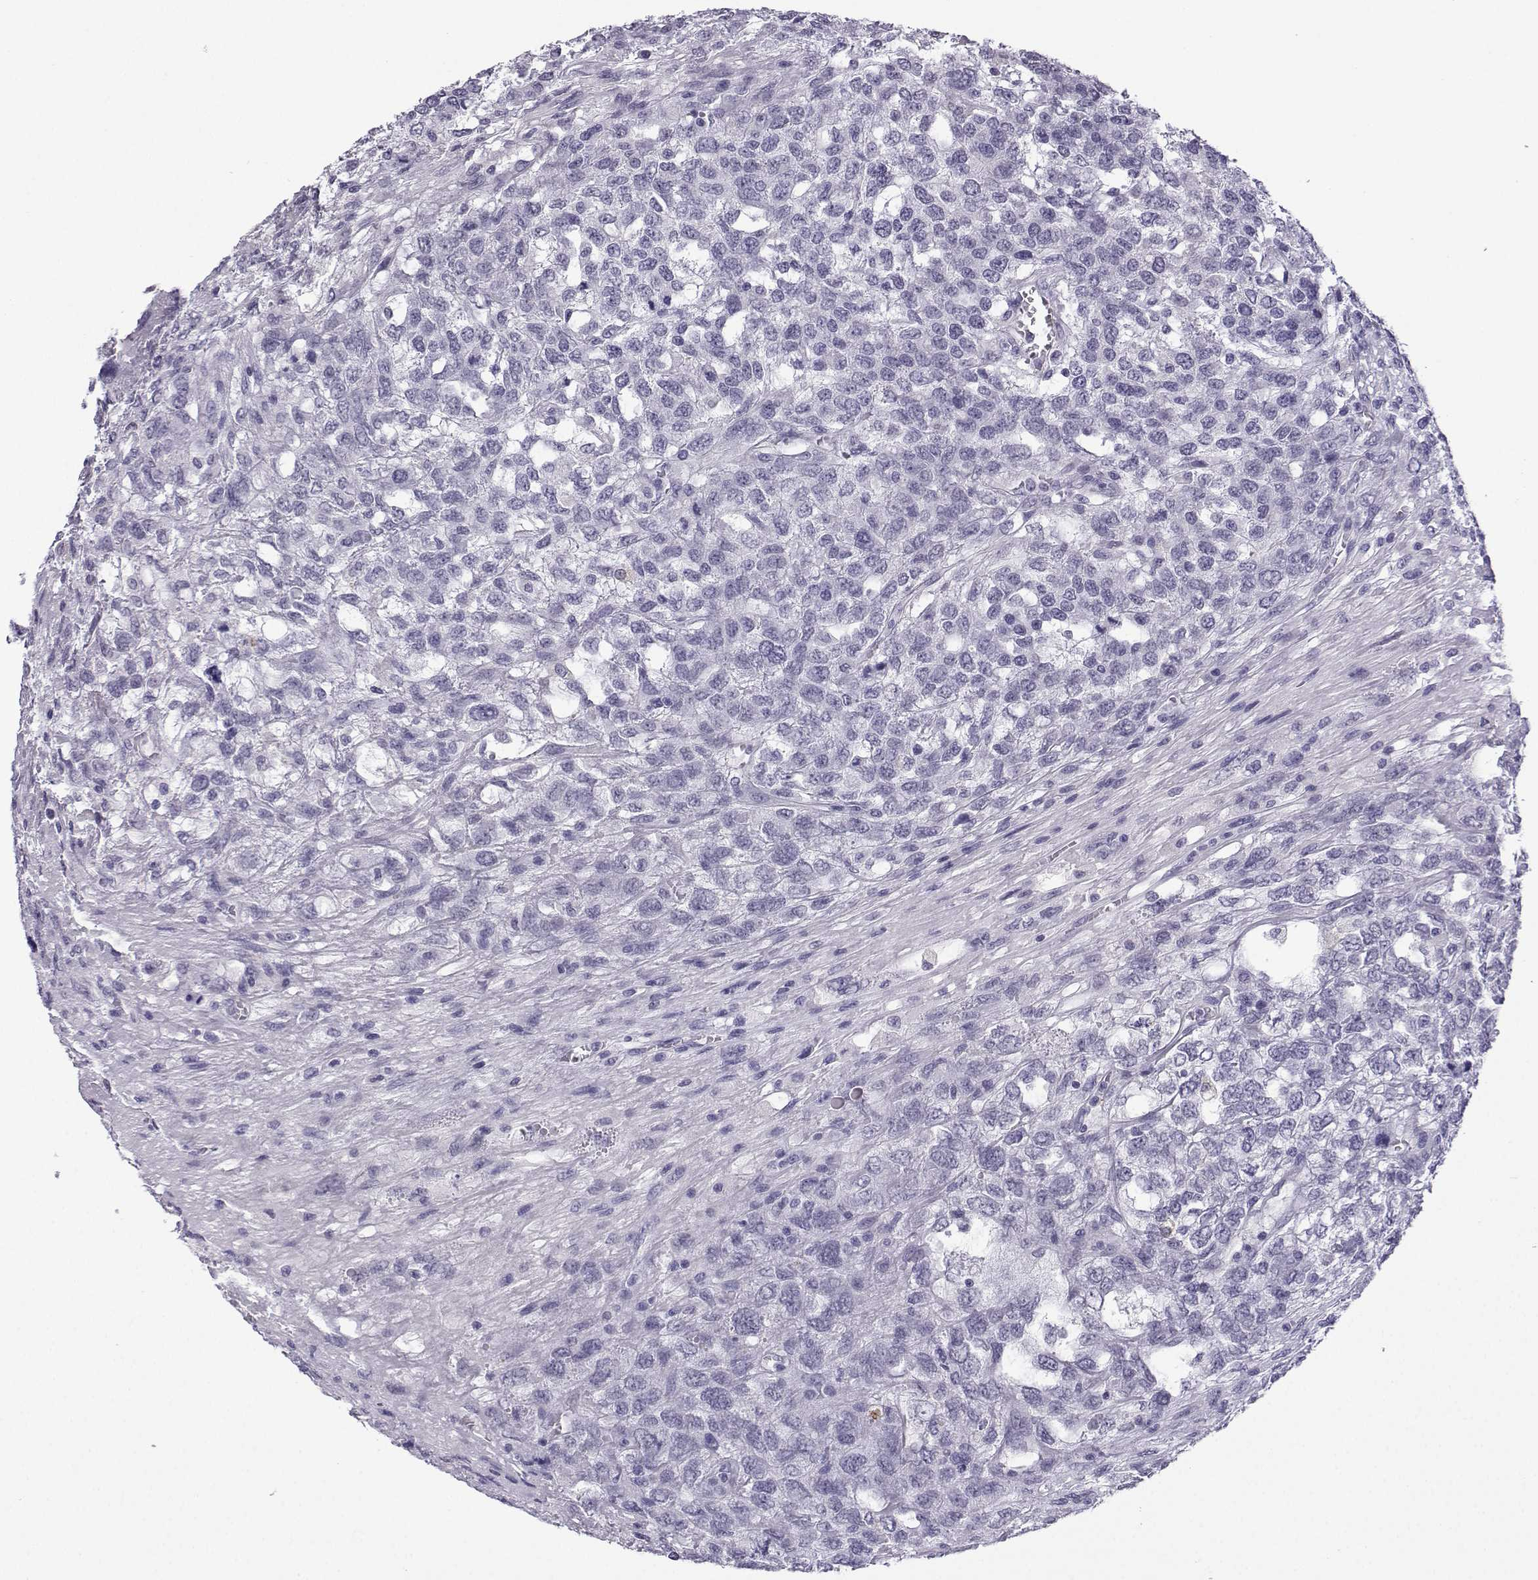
{"staining": {"intensity": "negative", "quantity": "none", "location": "none"}, "tissue": "testis cancer", "cell_type": "Tumor cells", "image_type": "cancer", "snomed": [{"axis": "morphology", "description": "Seminoma, NOS"}, {"axis": "topography", "description": "Testis"}], "caption": "IHC of testis cancer displays no positivity in tumor cells. (Immunohistochemistry, brightfield microscopy, high magnification).", "gene": "MRGBP", "patient": {"sex": "male", "age": 52}}